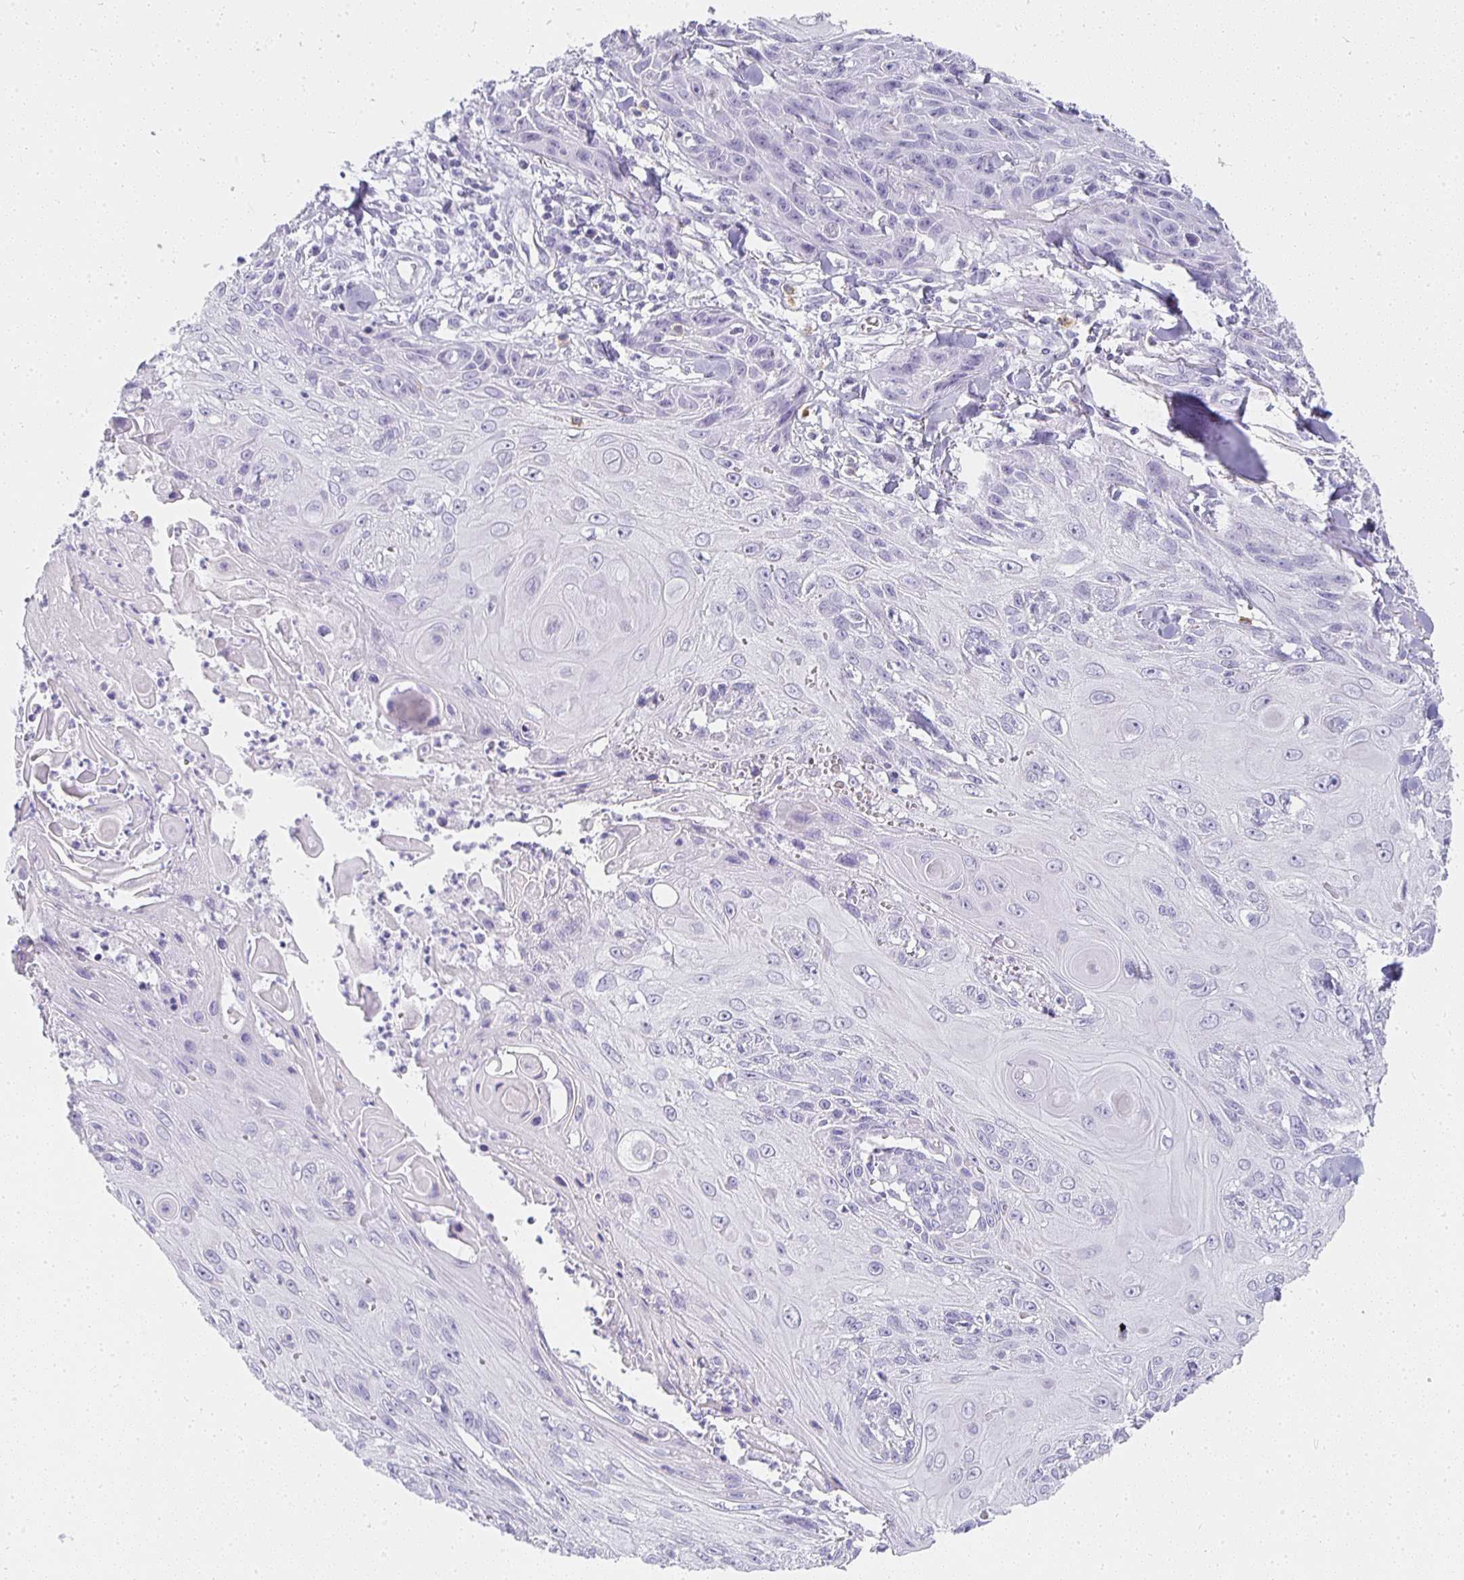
{"staining": {"intensity": "negative", "quantity": "none", "location": "none"}, "tissue": "skin cancer", "cell_type": "Tumor cells", "image_type": "cancer", "snomed": [{"axis": "morphology", "description": "Squamous cell carcinoma, NOS"}, {"axis": "topography", "description": "Skin"}, {"axis": "topography", "description": "Vulva"}], "caption": "Tumor cells are negative for brown protein staining in skin cancer.", "gene": "TPSD1", "patient": {"sex": "female", "age": 83}}